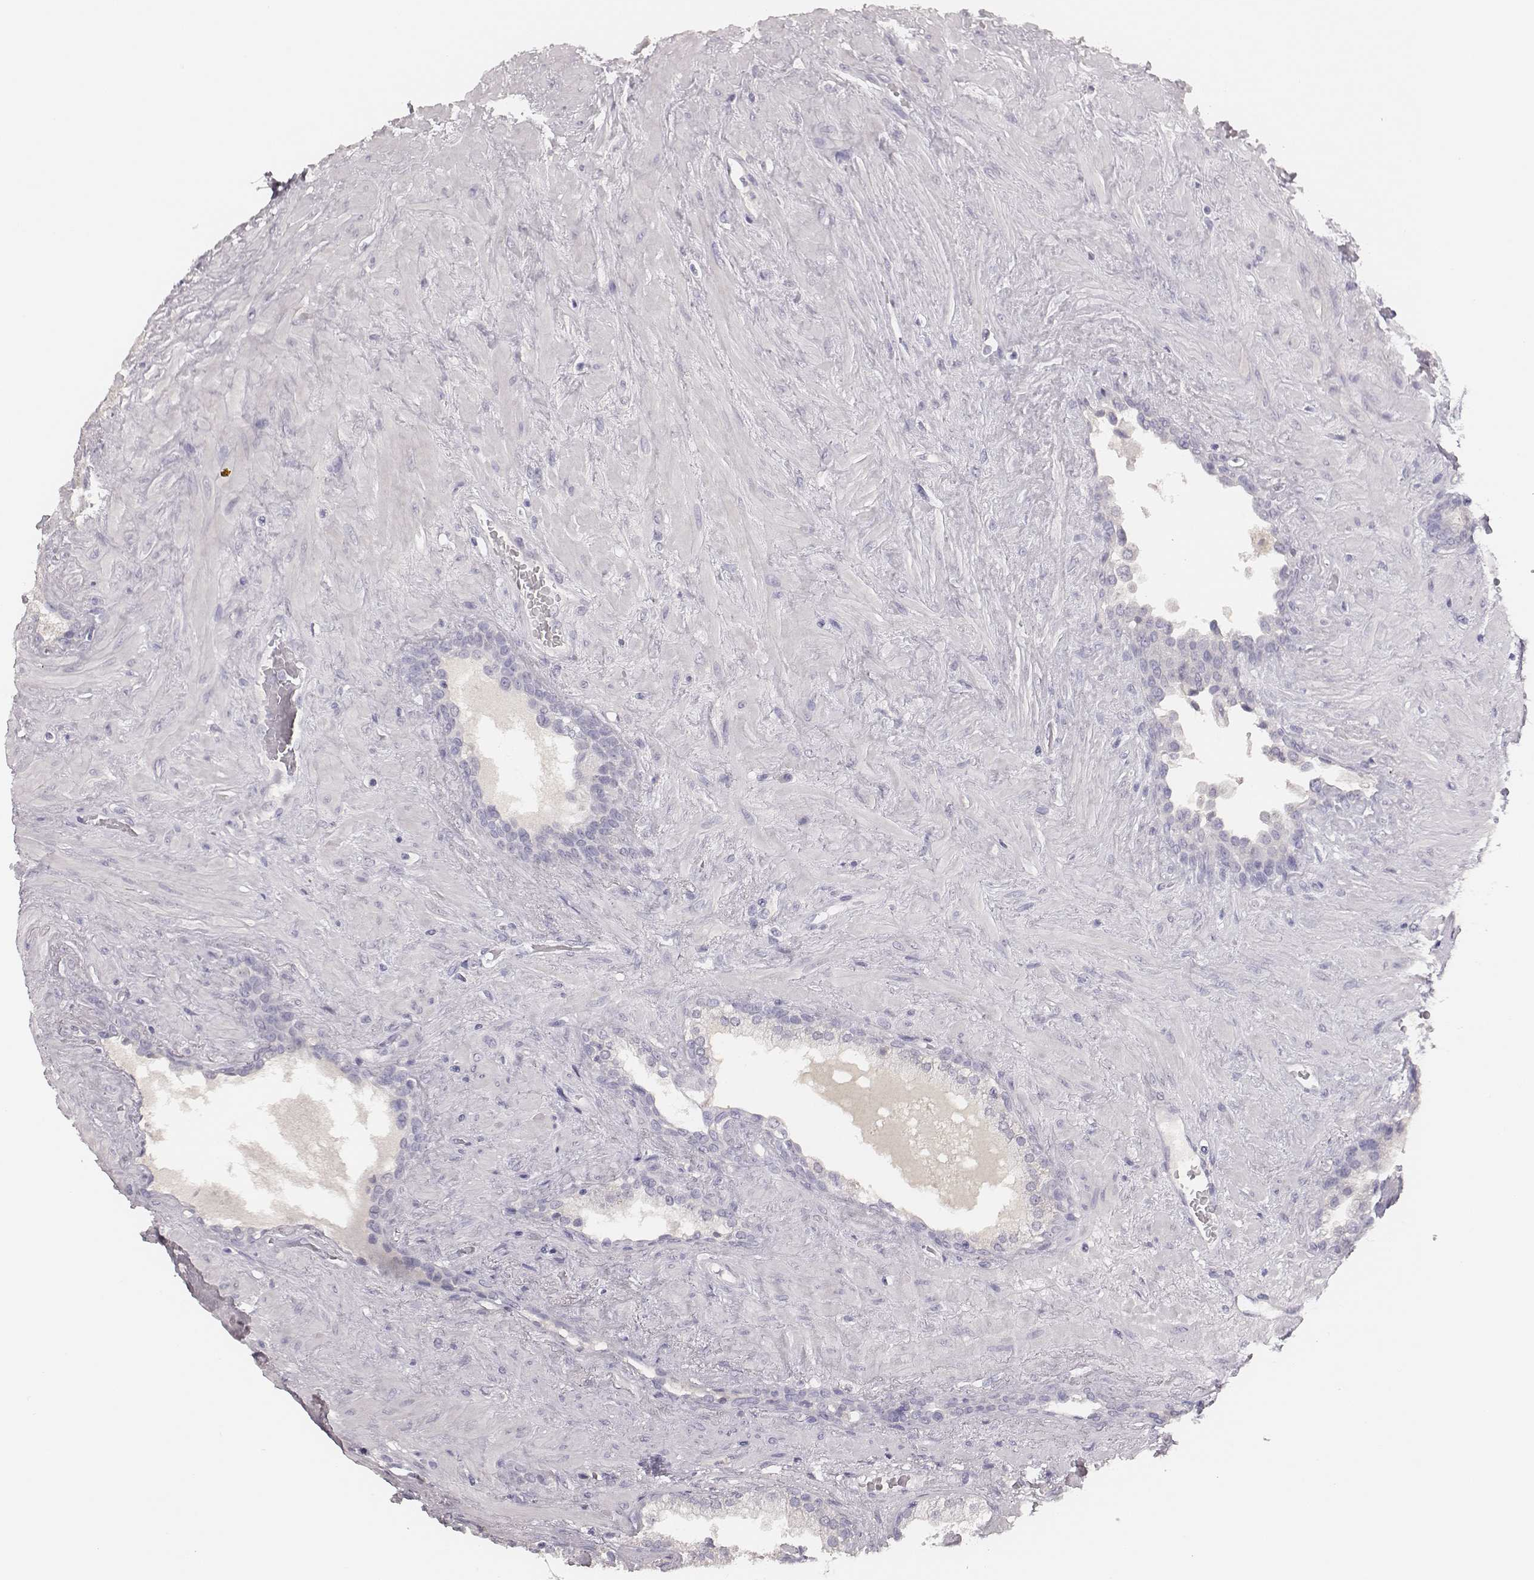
{"staining": {"intensity": "negative", "quantity": "none", "location": "none"}, "tissue": "prostate", "cell_type": "Glandular cells", "image_type": "normal", "snomed": [{"axis": "morphology", "description": "Normal tissue, NOS"}, {"axis": "topography", "description": "Prostate"}], "caption": "The immunohistochemistry (IHC) histopathology image has no significant positivity in glandular cells of prostate. (Brightfield microscopy of DAB immunohistochemistry (IHC) at high magnification).", "gene": "MYH6", "patient": {"sex": "male", "age": 63}}